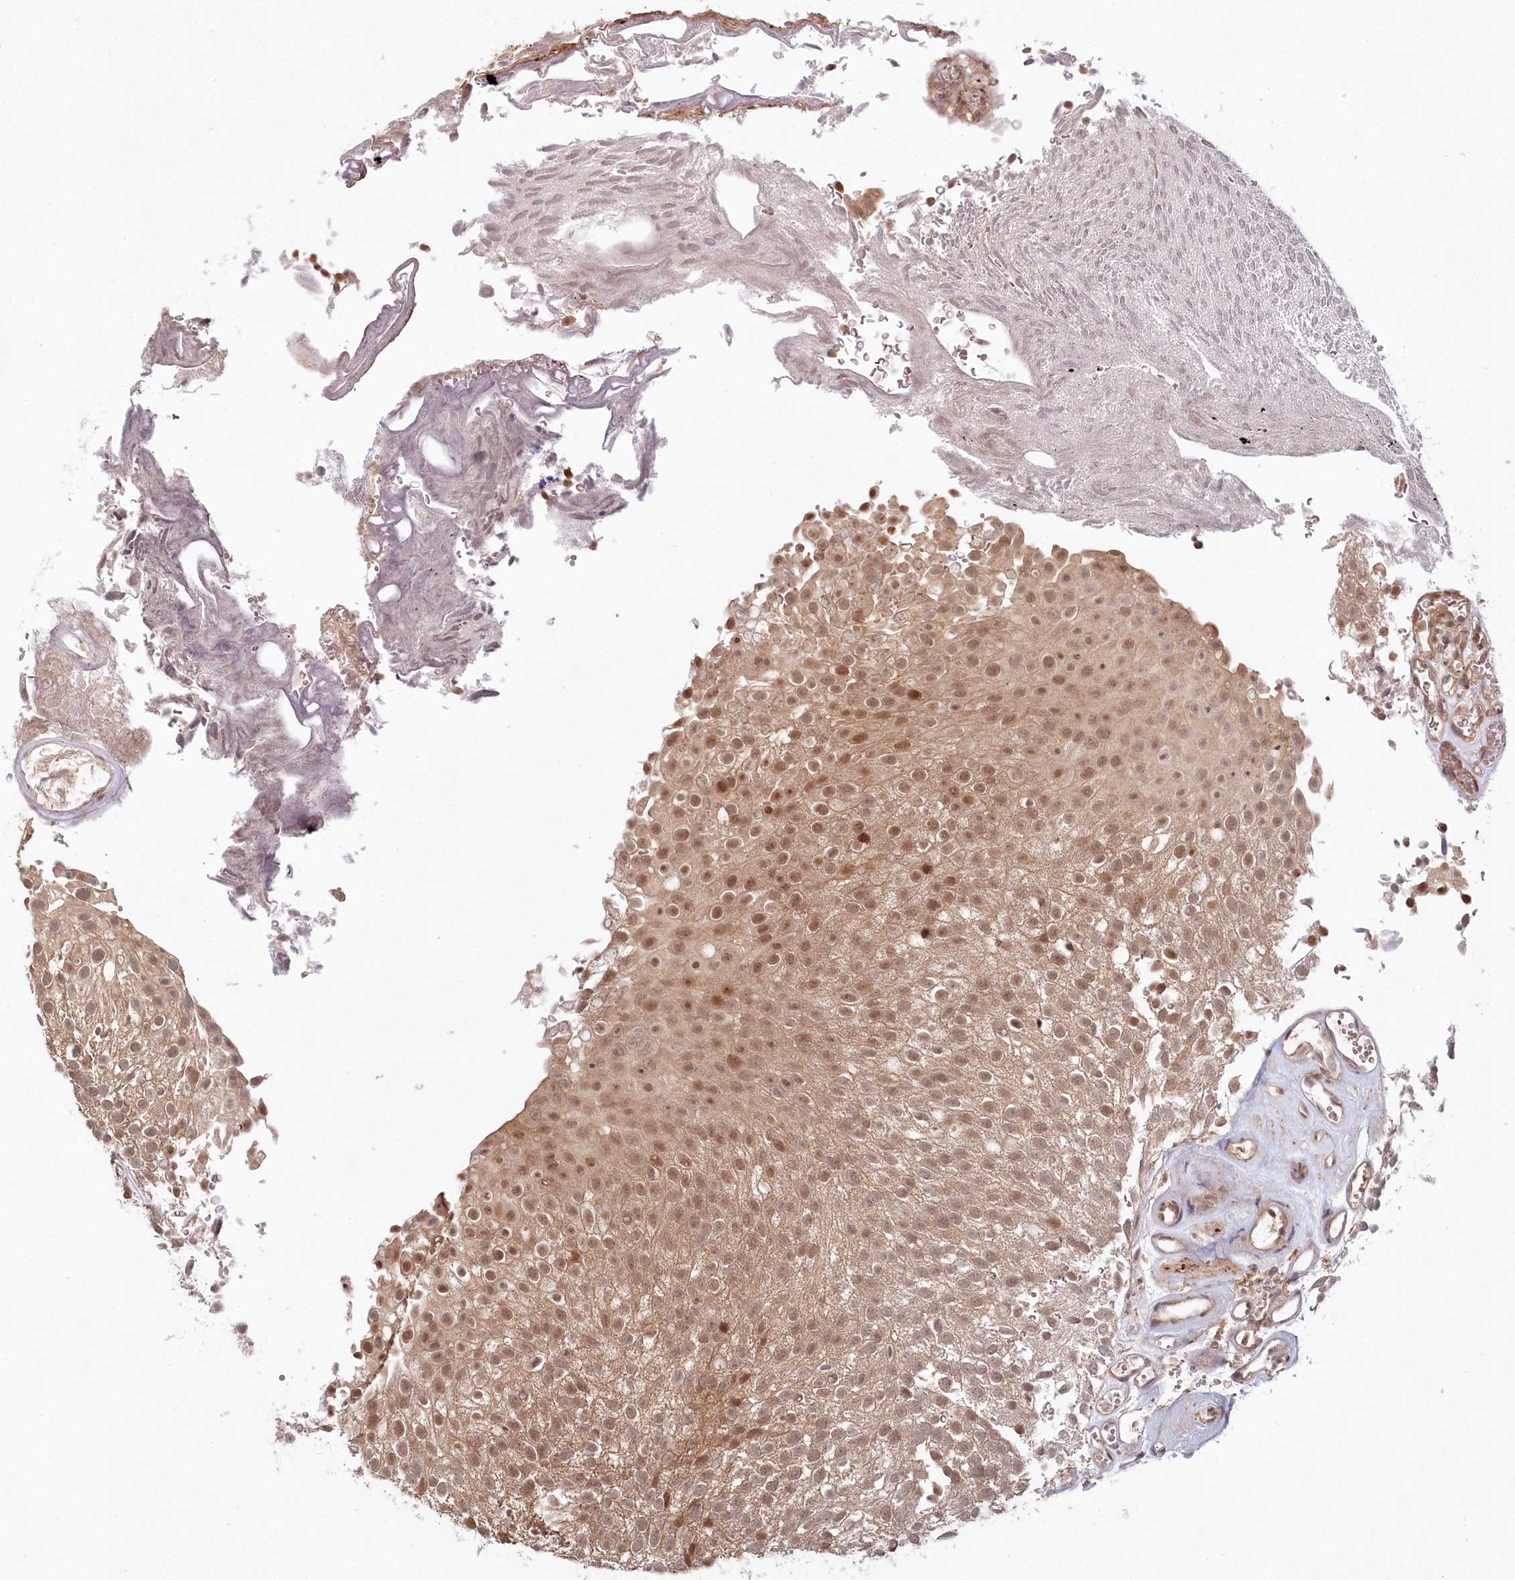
{"staining": {"intensity": "moderate", "quantity": ">75%", "location": "nuclear"}, "tissue": "urothelial cancer", "cell_type": "Tumor cells", "image_type": "cancer", "snomed": [{"axis": "morphology", "description": "Urothelial carcinoma, Low grade"}, {"axis": "topography", "description": "Urinary bladder"}], "caption": "Protein expression analysis of human urothelial cancer reveals moderate nuclear positivity in about >75% of tumor cells.", "gene": "WAPL", "patient": {"sex": "male", "age": 78}}